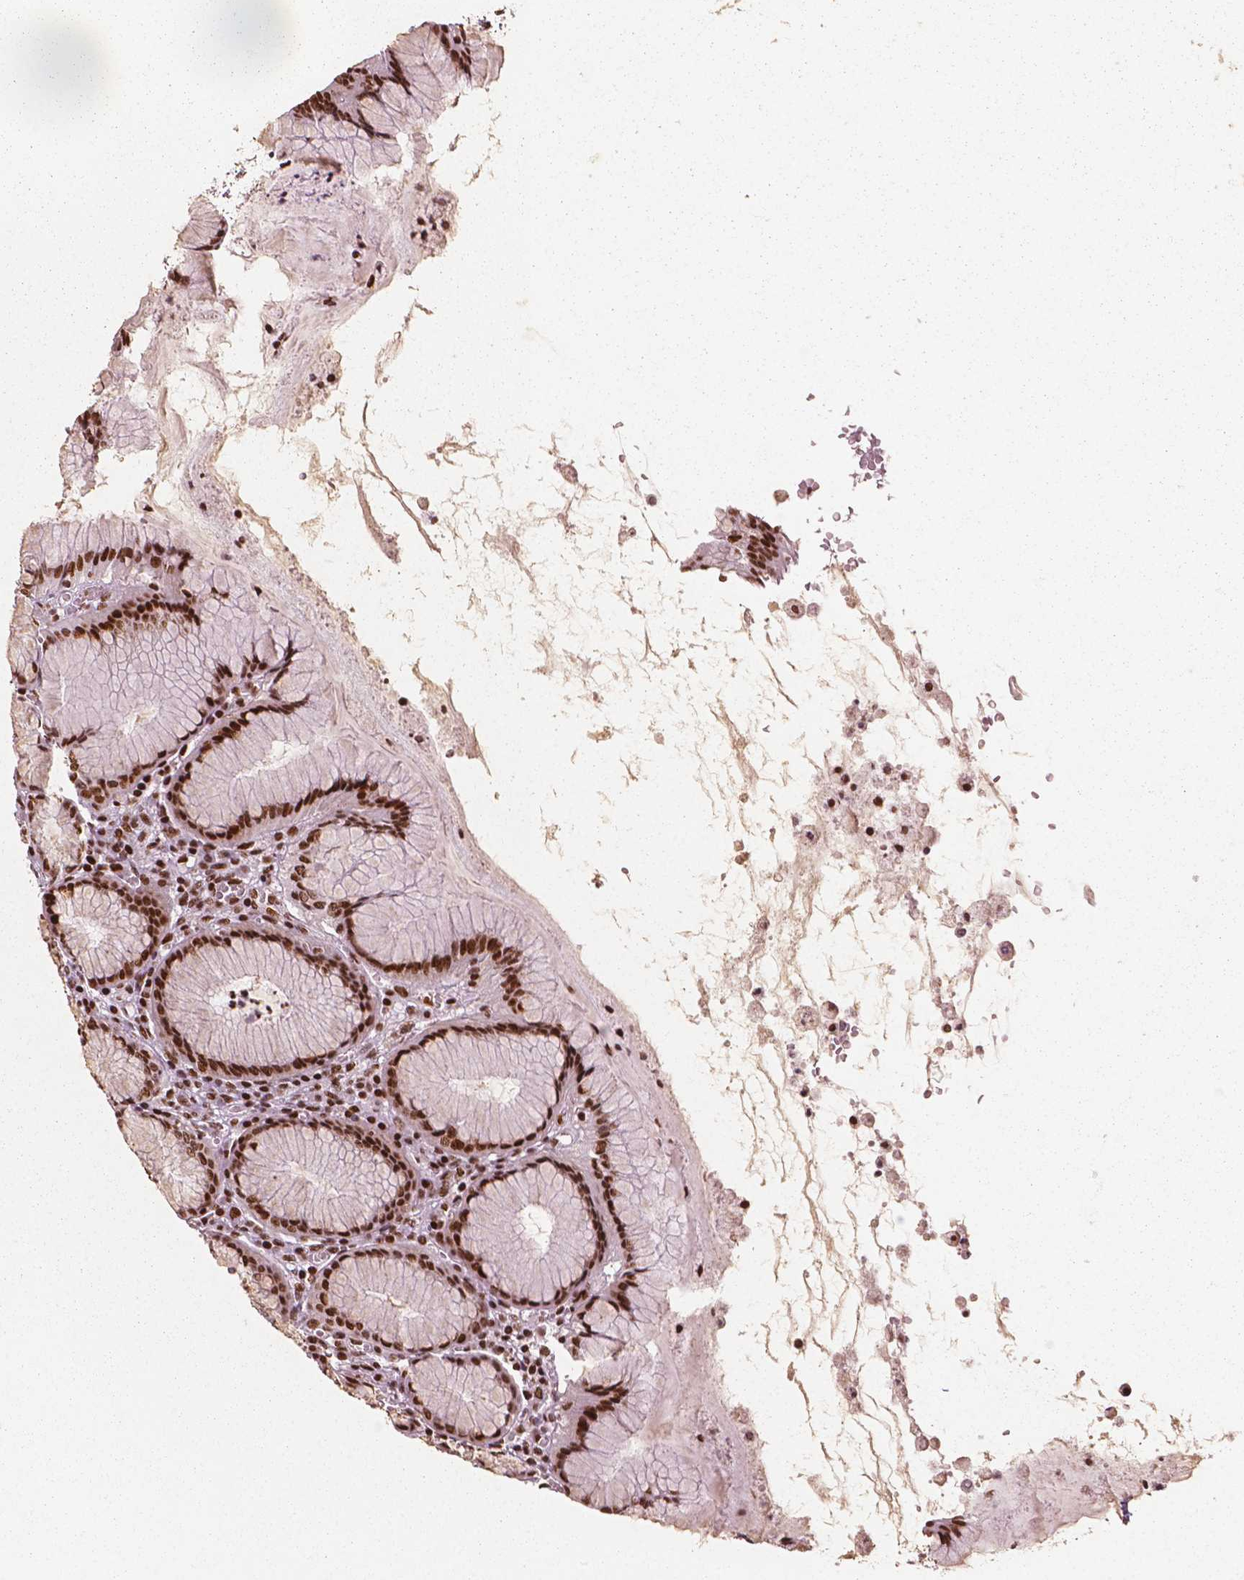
{"staining": {"intensity": "strong", "quantity": ">75%", "location": "nuclear"}, "tissue": "stomach", "cell_type": "Glandular cells", "image_type": "normal", "snomed": [{"axis": "morphology", "description": "Normal tissue, NOS"}, {"axis": "topography", "description": "Stomach"}], "caption": "This photomicrograph exhibits normal stomach stained with immunohistochemistry to label a protein in brown. The nuclear of glandular cells show strong positivity for the protein. Nuclei are counter-stained blue.", "gene": "CTCF", "patient": {"sex": "male", "age": 55}}